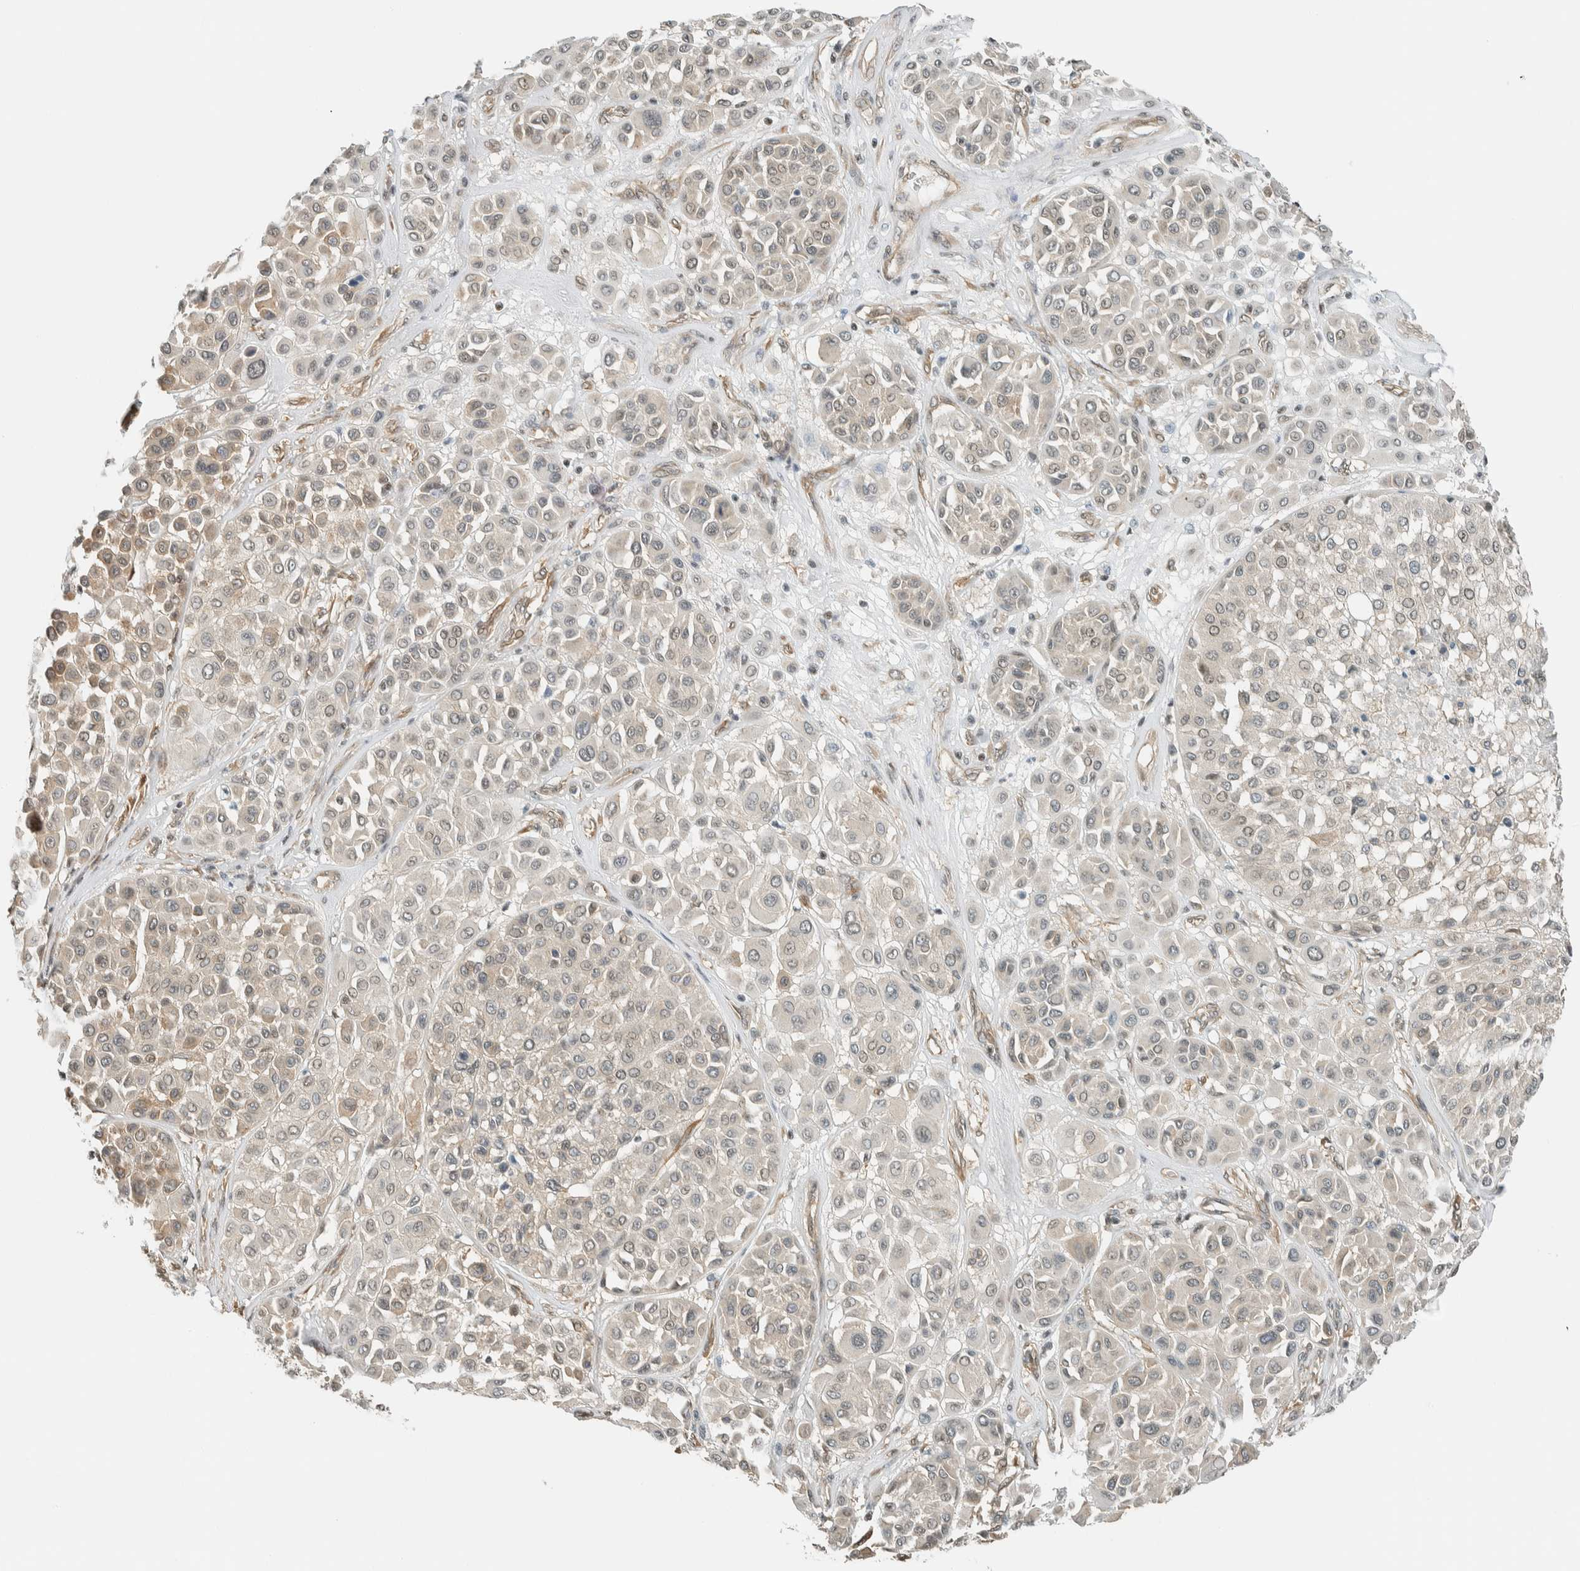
{"staining": {"intensity": "weak", "quantity": "<25%", "location": "cytoplasmic/membranous,nuclear"}, "tissue": "melanoma", "cell_type": "Tumor cells", "image_type": "cancer", "snomed": [{"axis": "morphology", "description": "Malignant melanoma, Metastatic site"}, {"axis": "topography", "description": "Soft tissue"}], "caption": "An immunohistochemistry (IHC) image of melanoma is shown. There is no staining in tumor cells of melanoma.", "gene": "NIBAN2", "patient": {"sex": "male", "age": 41}}